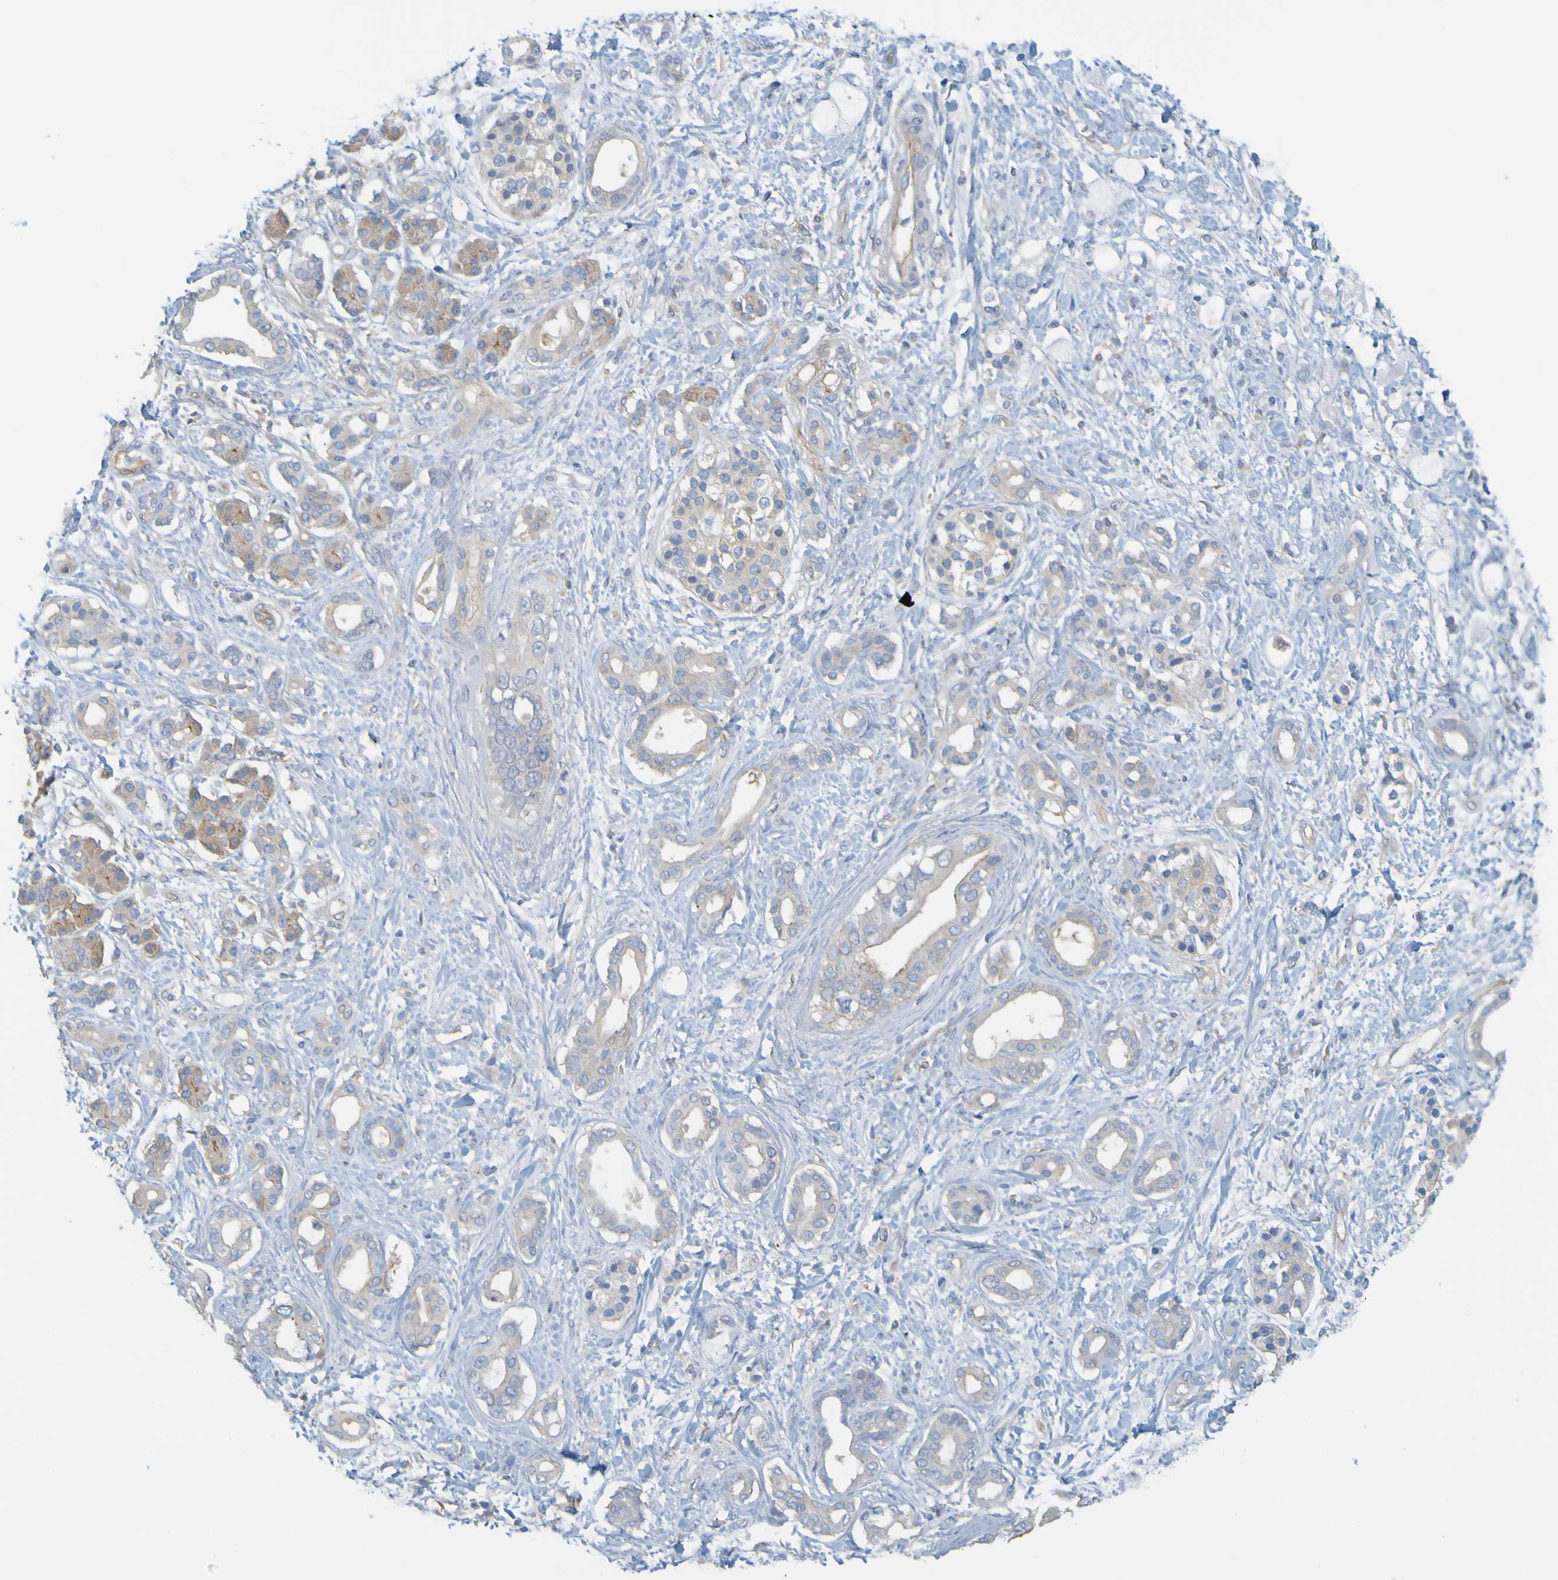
{"staining": {"intensity": "weak", "quantity": "25%-75%", "location": "cytoplasmic/membranous"}, "tissue": "pancreatic cancer", "cell_type": "Tumor cells", "image_type": "cancer", "snomed": [{"axis": "morphology", "description": "Adenocarcinoma, NOS"}, {"axis": "topography", "description": "Pancreas"}], "caption": "The micrograph shows staining of pancreatic cancer (adenocarcinoma), revealing weak cytoplasmic/membranous protein expression (brown color) within tumor cells. The staining was performed using DAB (3,3'-diaminobenzidine), with brown indicating positive protein expression. Nuclei are stained blue with hematoxylin.", "gene": "APPL1", "patient": {"sex": "female", "age": 56}}